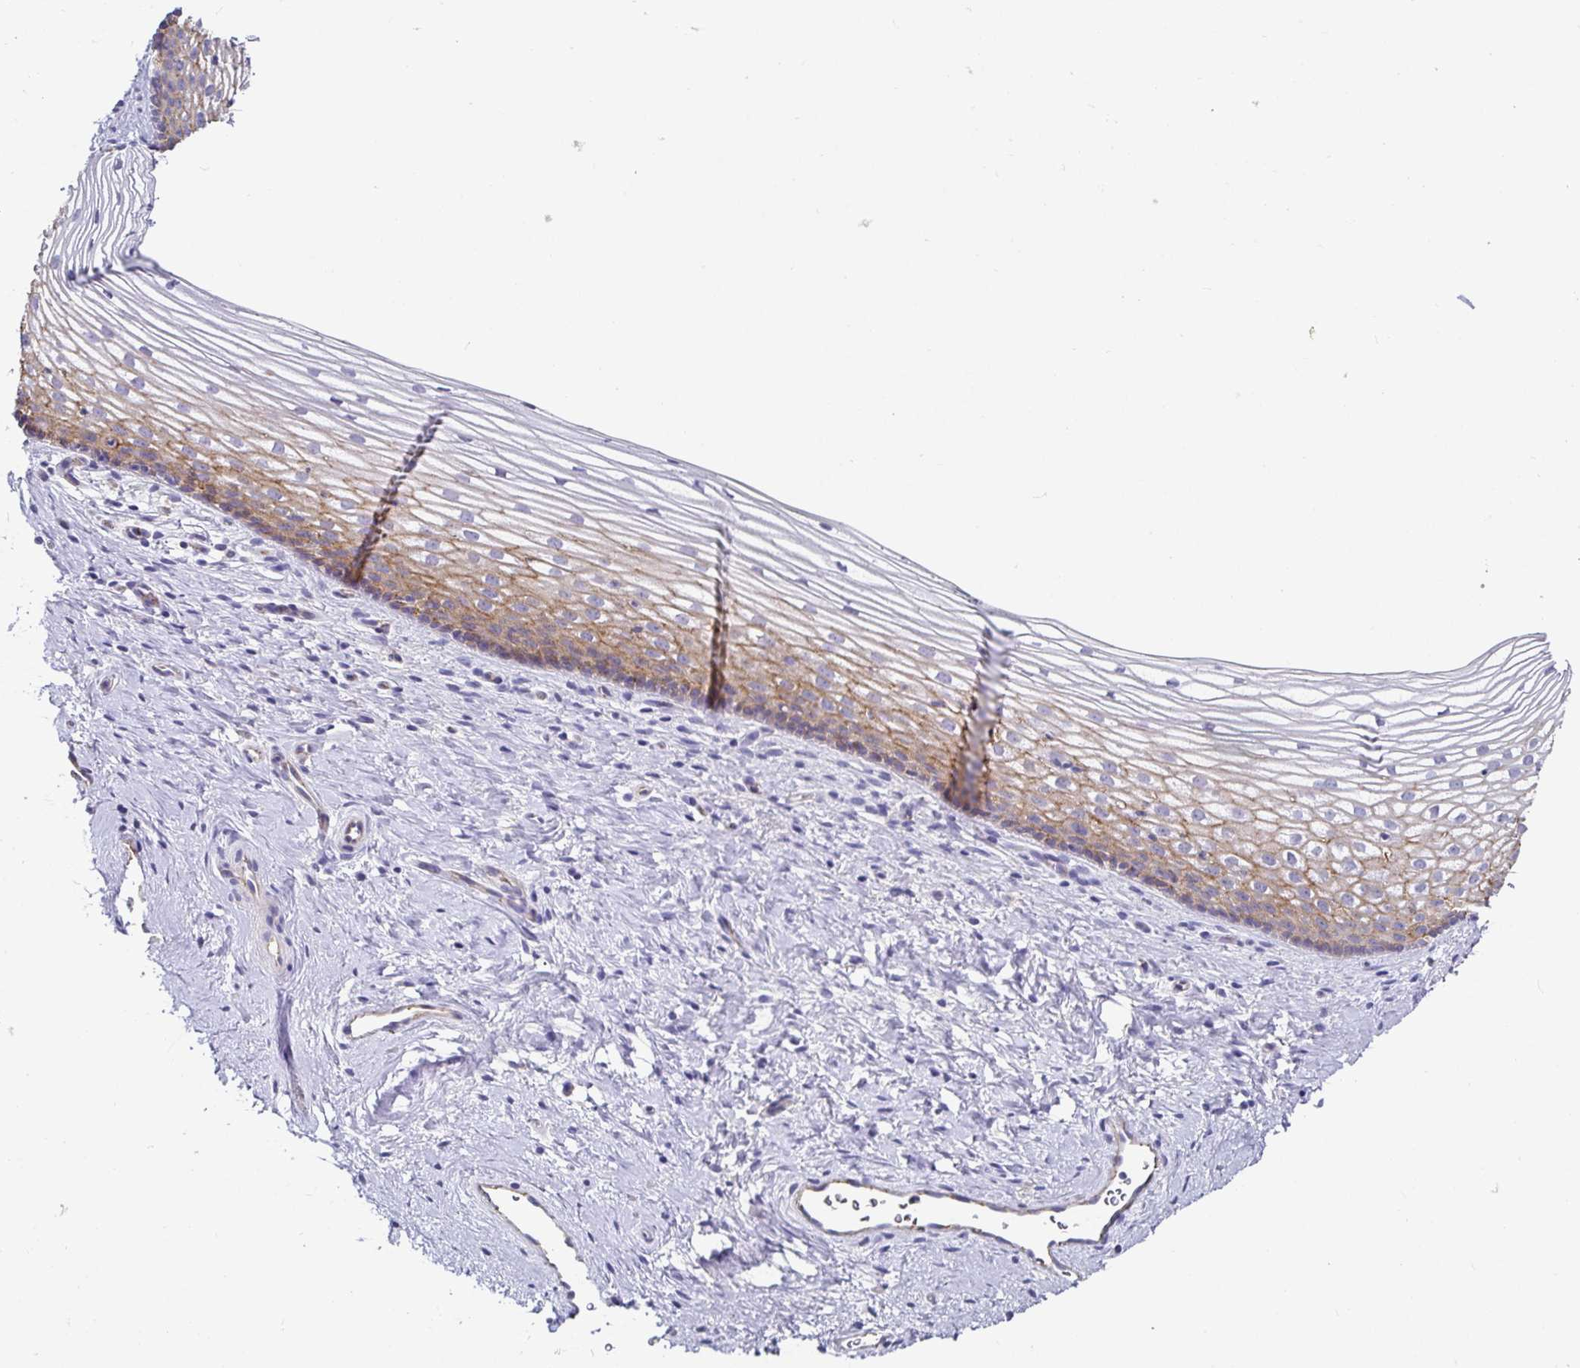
{"staining": {"intensity": "strong", "quantity": "25%-75%", "location": "cytoplasmic/membranous"}, "tissue": "vagina", "cell_type": "Squamous epithelial cells", "image_type": "normal", "snomed": [{"axis": "morphology", "description": "Normal tissue, NOS"}, {"axis": "topography", "description": "Vagina"}], "caption": "Strong cytoplasmic/membranous protein positivity is present in approximately 25%-75% of squamous epithelial cells in vagina. The protein is stained brown, and the nuclei are stained in blue (DAB IHC with brightfield microscopy, high magnification).", "gene": "PIWIL3", "patient": {"sex": "female", "age": 51}}